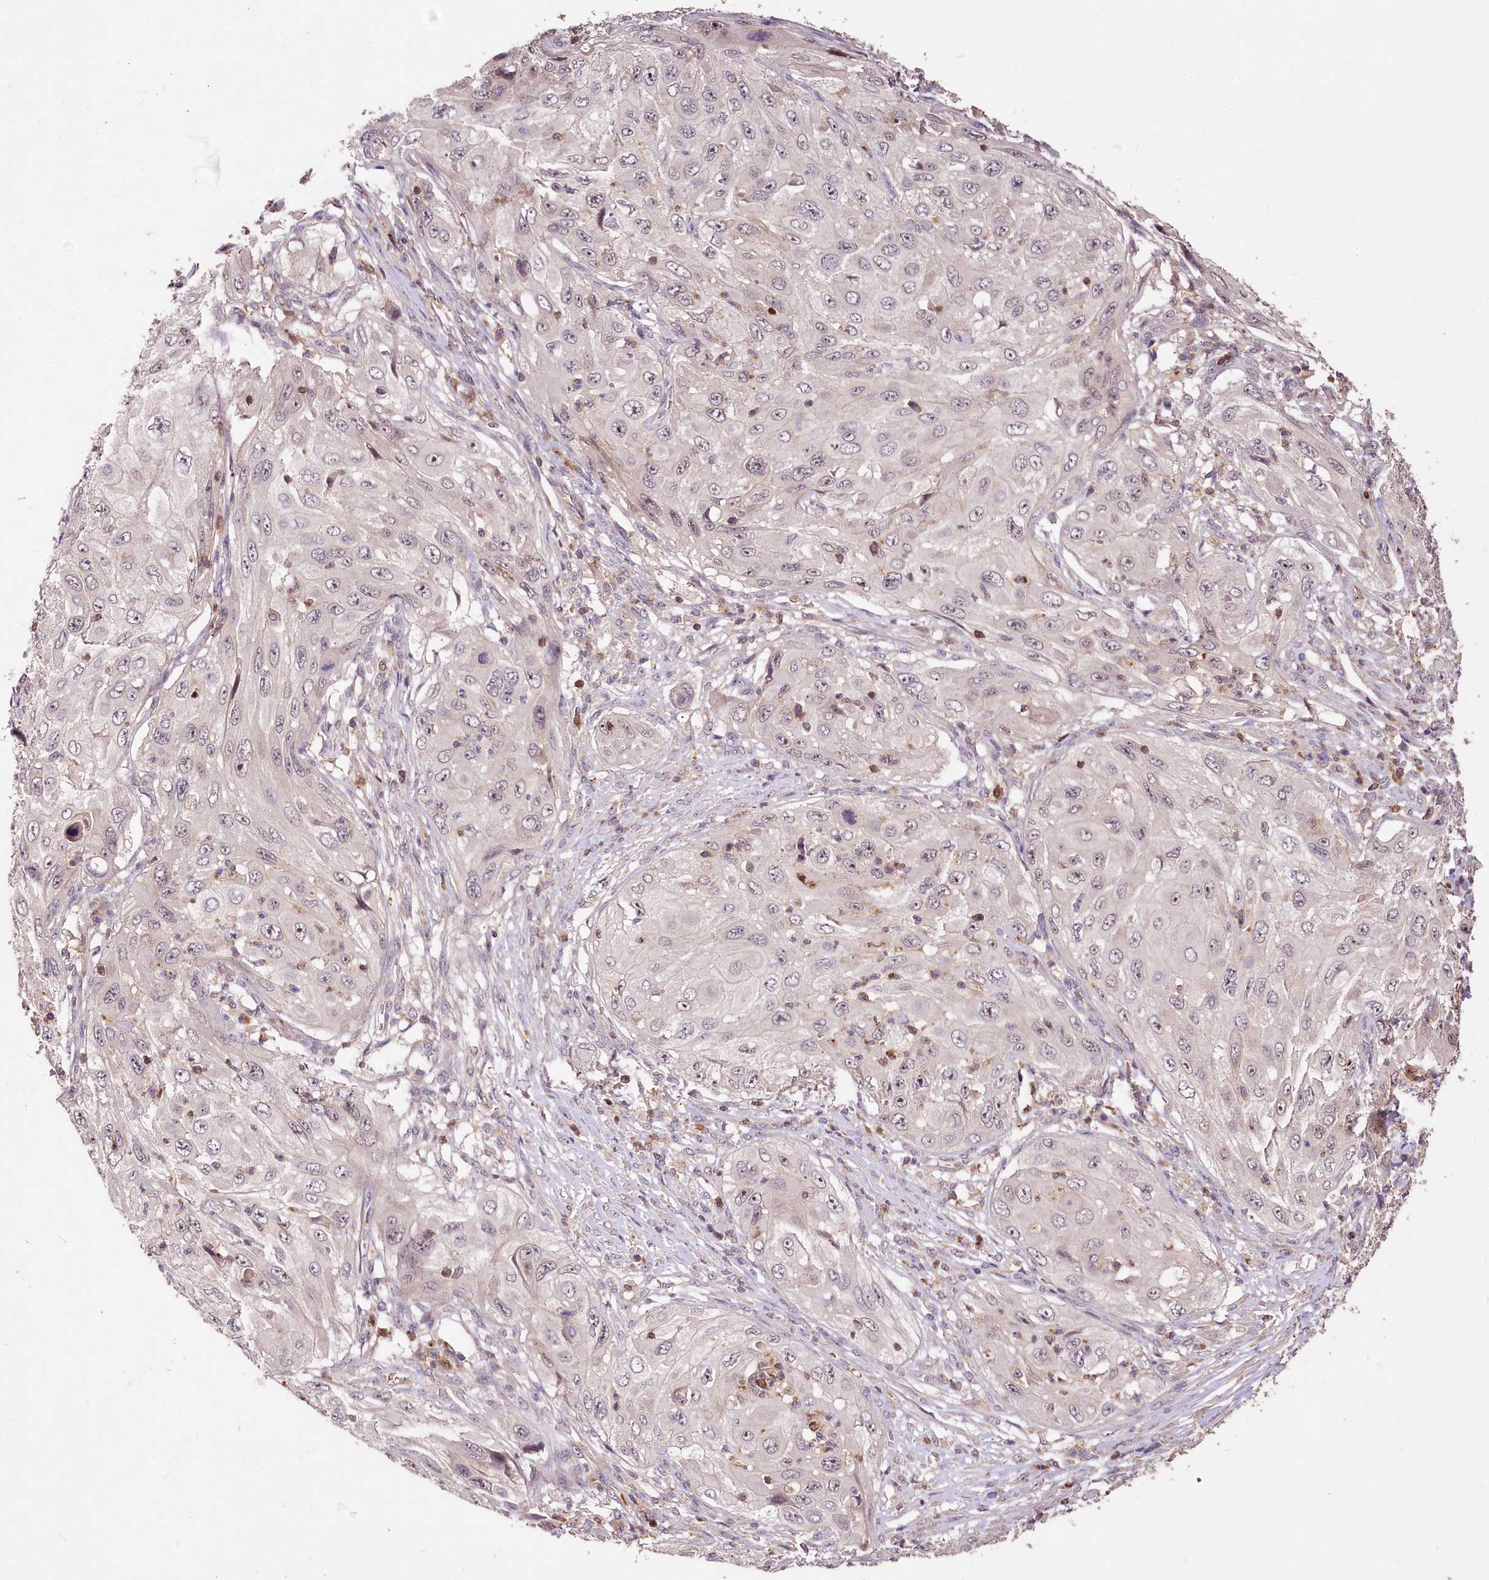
{"staining": {"intensity": "negative", "quantity": "none", "location": "none"}, "tissue": "cervical cancer", "cell_type": "Tumor cells", "image_type": "cancer", "snomed": [{"axis": "morphology", "description": "Squamous cell carcinoma, NOS"}, {"axis": "topography", "description": "Cervix"}], "caption": "Human cervical squamous cell carcinoma stained for a protein using immunohistochemistry exhibits no positivity in tumor cells.", "gene": "SERGEF", "patient": {"sex": "female", "age": 42}}